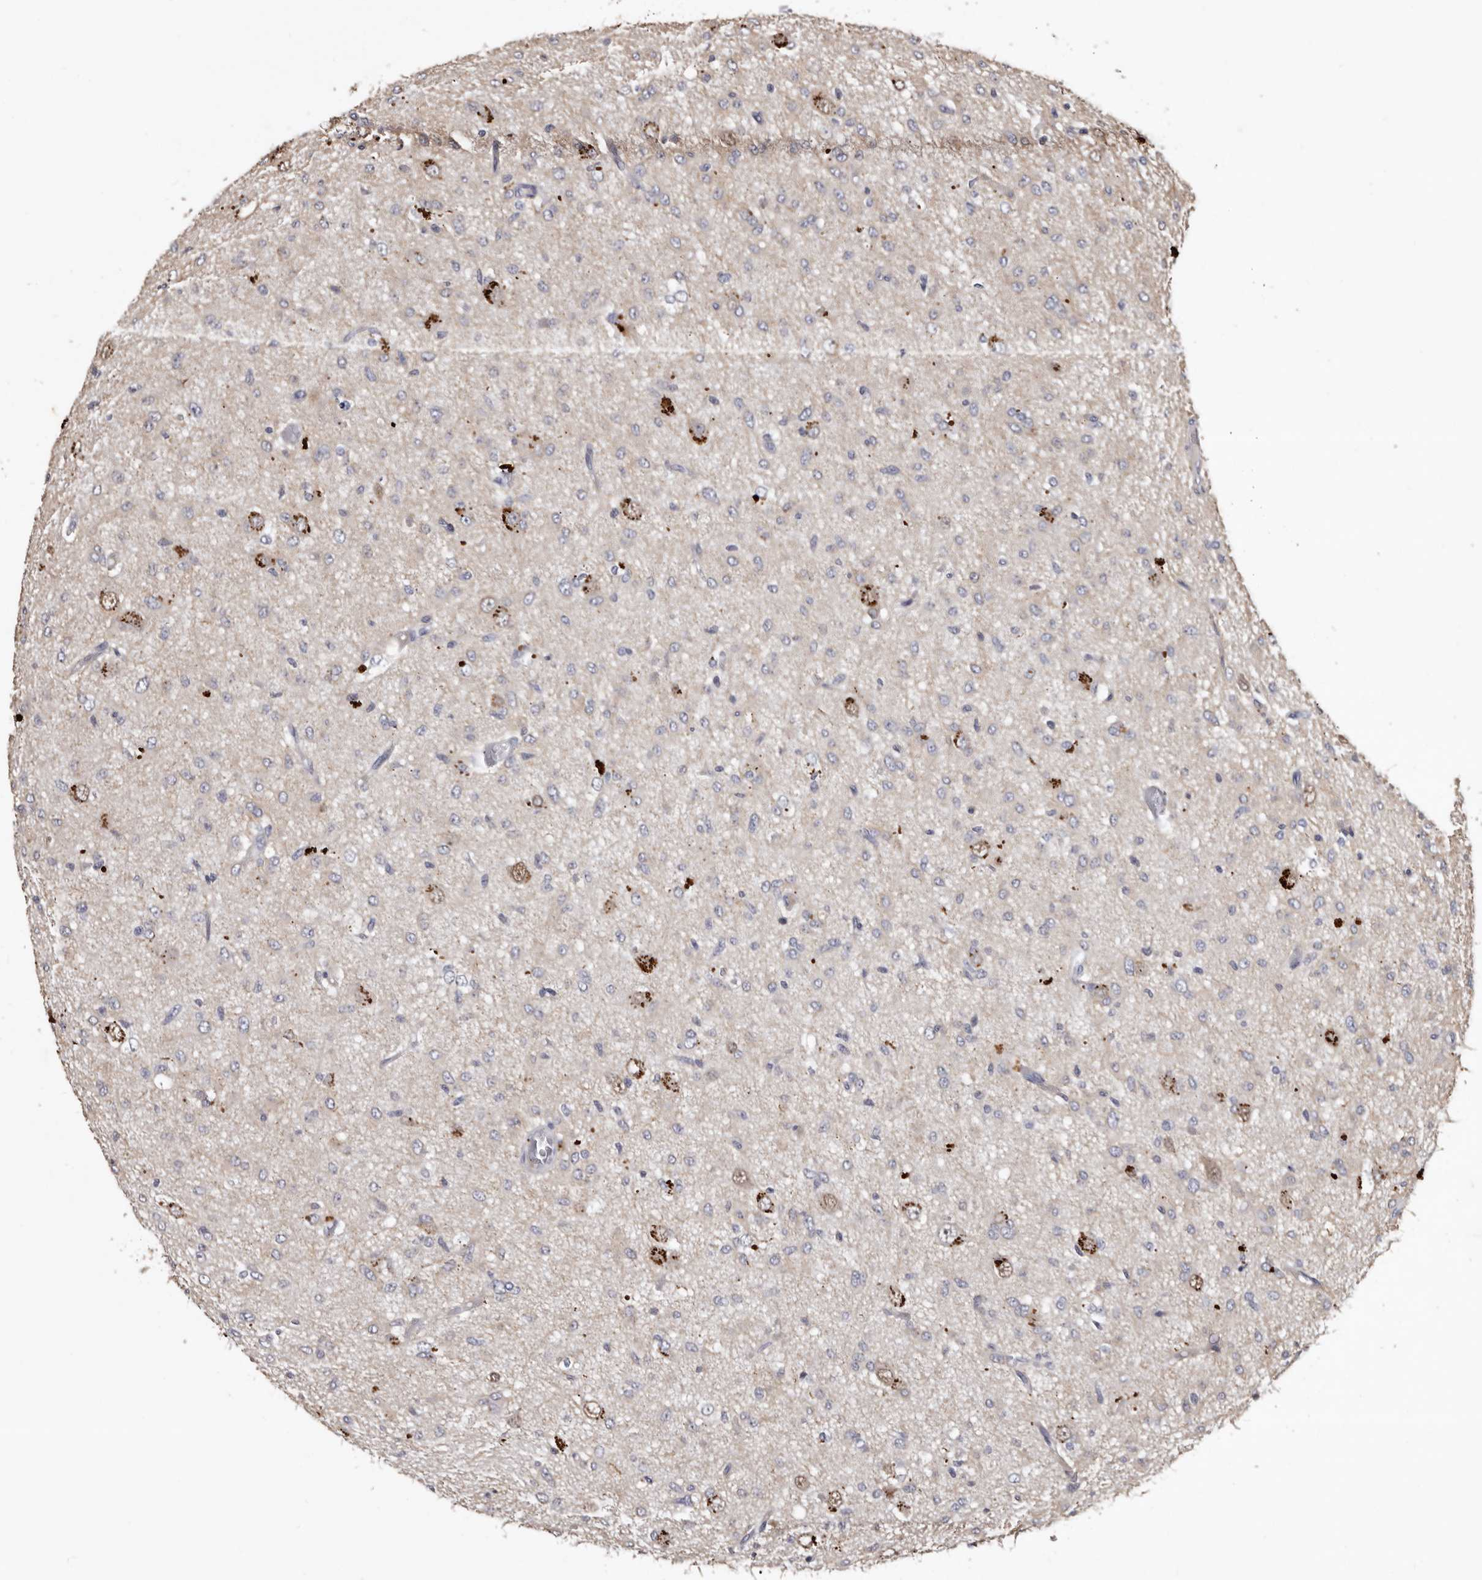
{"staining": {"intensity": "negative", "quantity": "none", "location": "none"}, "tissue": "glioma", "cell_type": "Tumor cells", "image_type": "cancer", "snomed": [{"axis": "morphology", "description": "Glioma, malignant, High grade"}, {"axis": "topography", "description": "Brain"}], "caption": "Tumor cells are negative for brown protein staining in glioma.", "gene": "SLC10A4", "patient": {"sex": "female", "age": 59}}